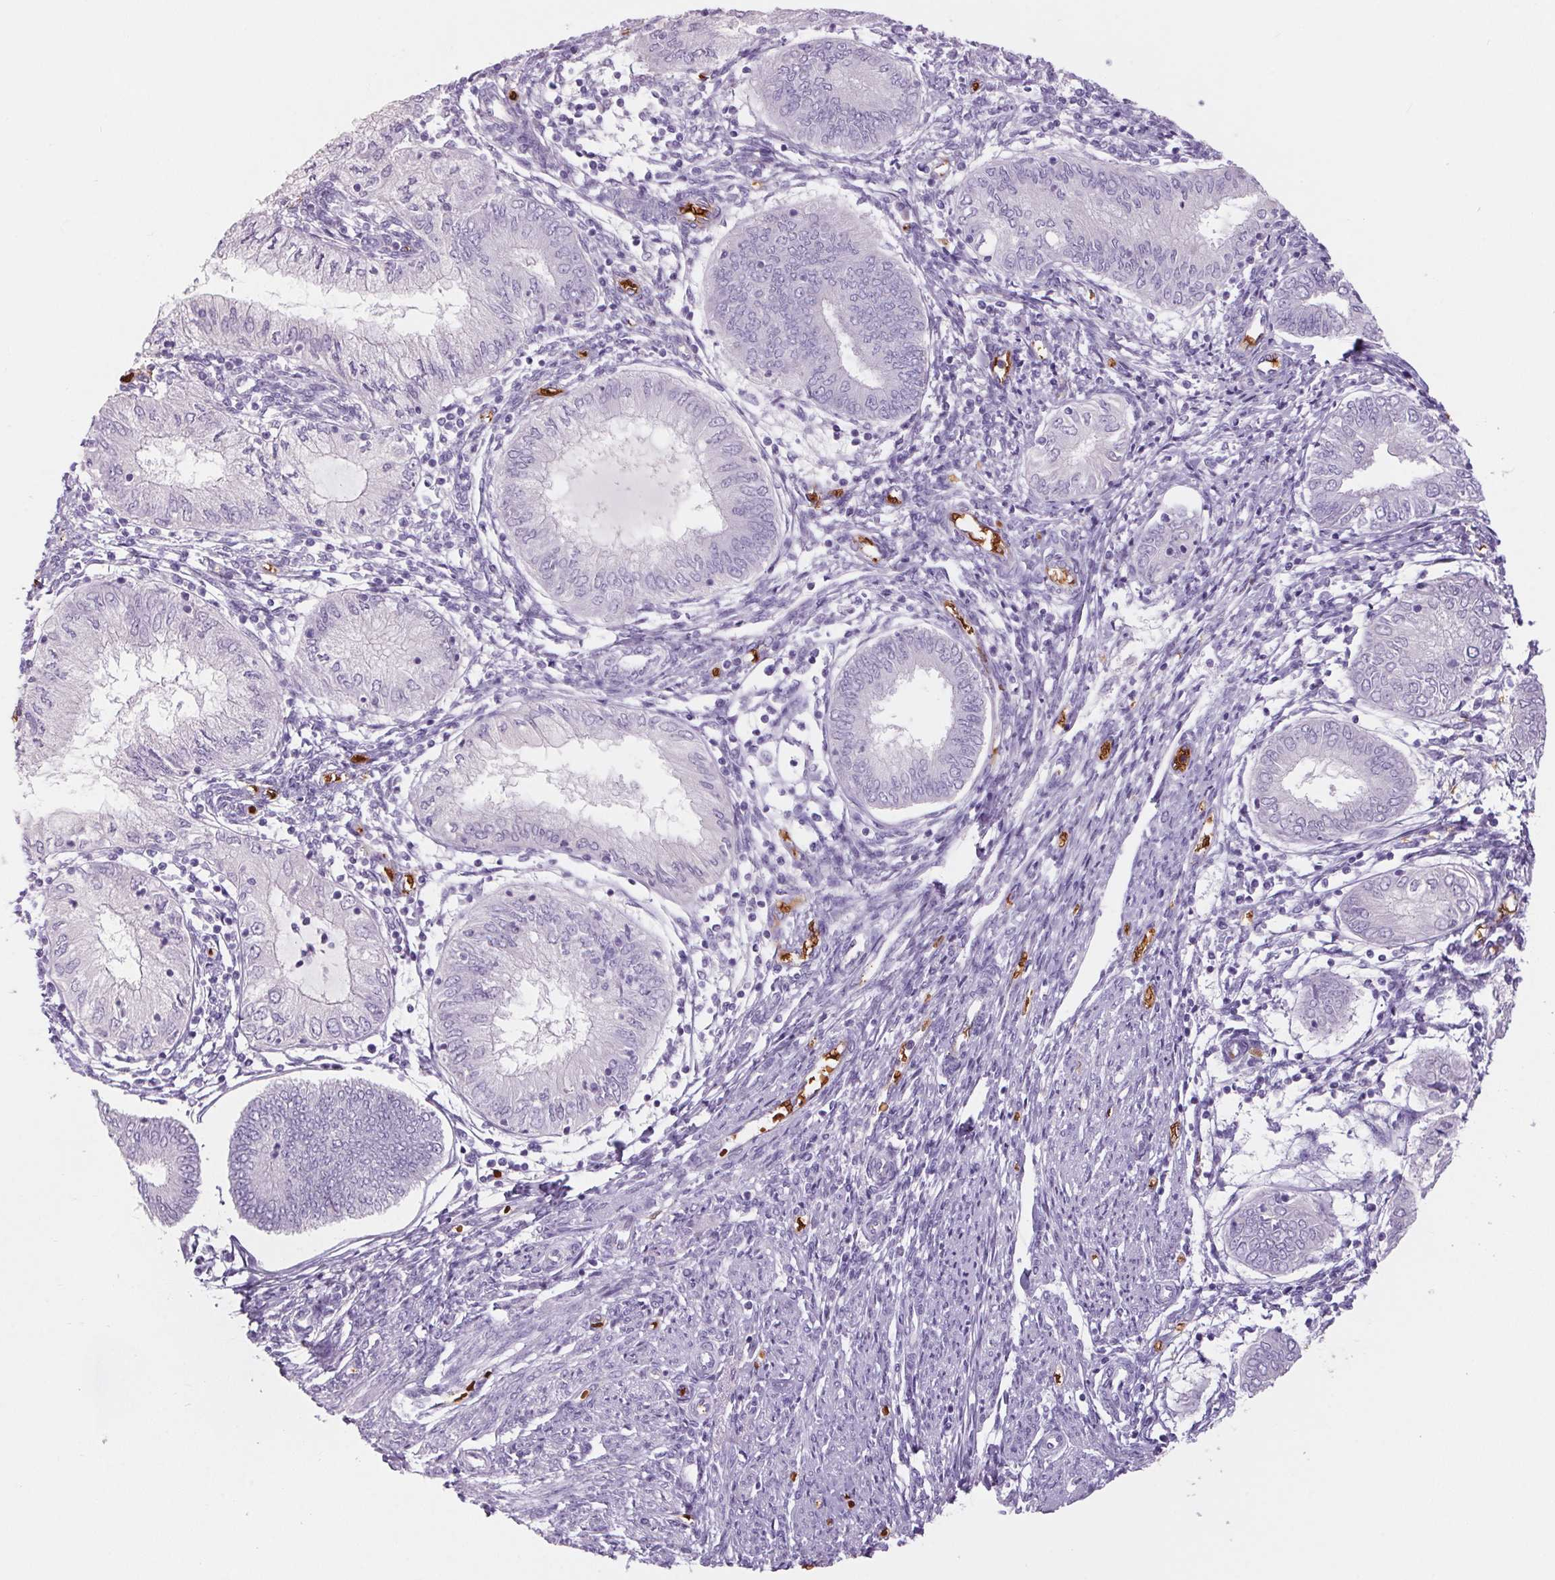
{"staining": {"intensity": "negative", "quantity": "none", "location": "none"}, "tissue": "endometrial cancer", "cell_type": "Tumor cells", "image_type": "cancer", "snomed": [{"axis": "morphology", "description": "Adenocarcinoma, NOS"}, {"axis": "topography", "description": "Endometrium"}], "caption": "Tumor cells are negative for brown protein staining in endometrial cancer. Brightfield microscopy of immunohistochemistry stained with DAB (brown) and hematoxylin (blue), captured at high magnification.", "gene": "HBQ1", "patient": {"sex": "female", "age": 68}}